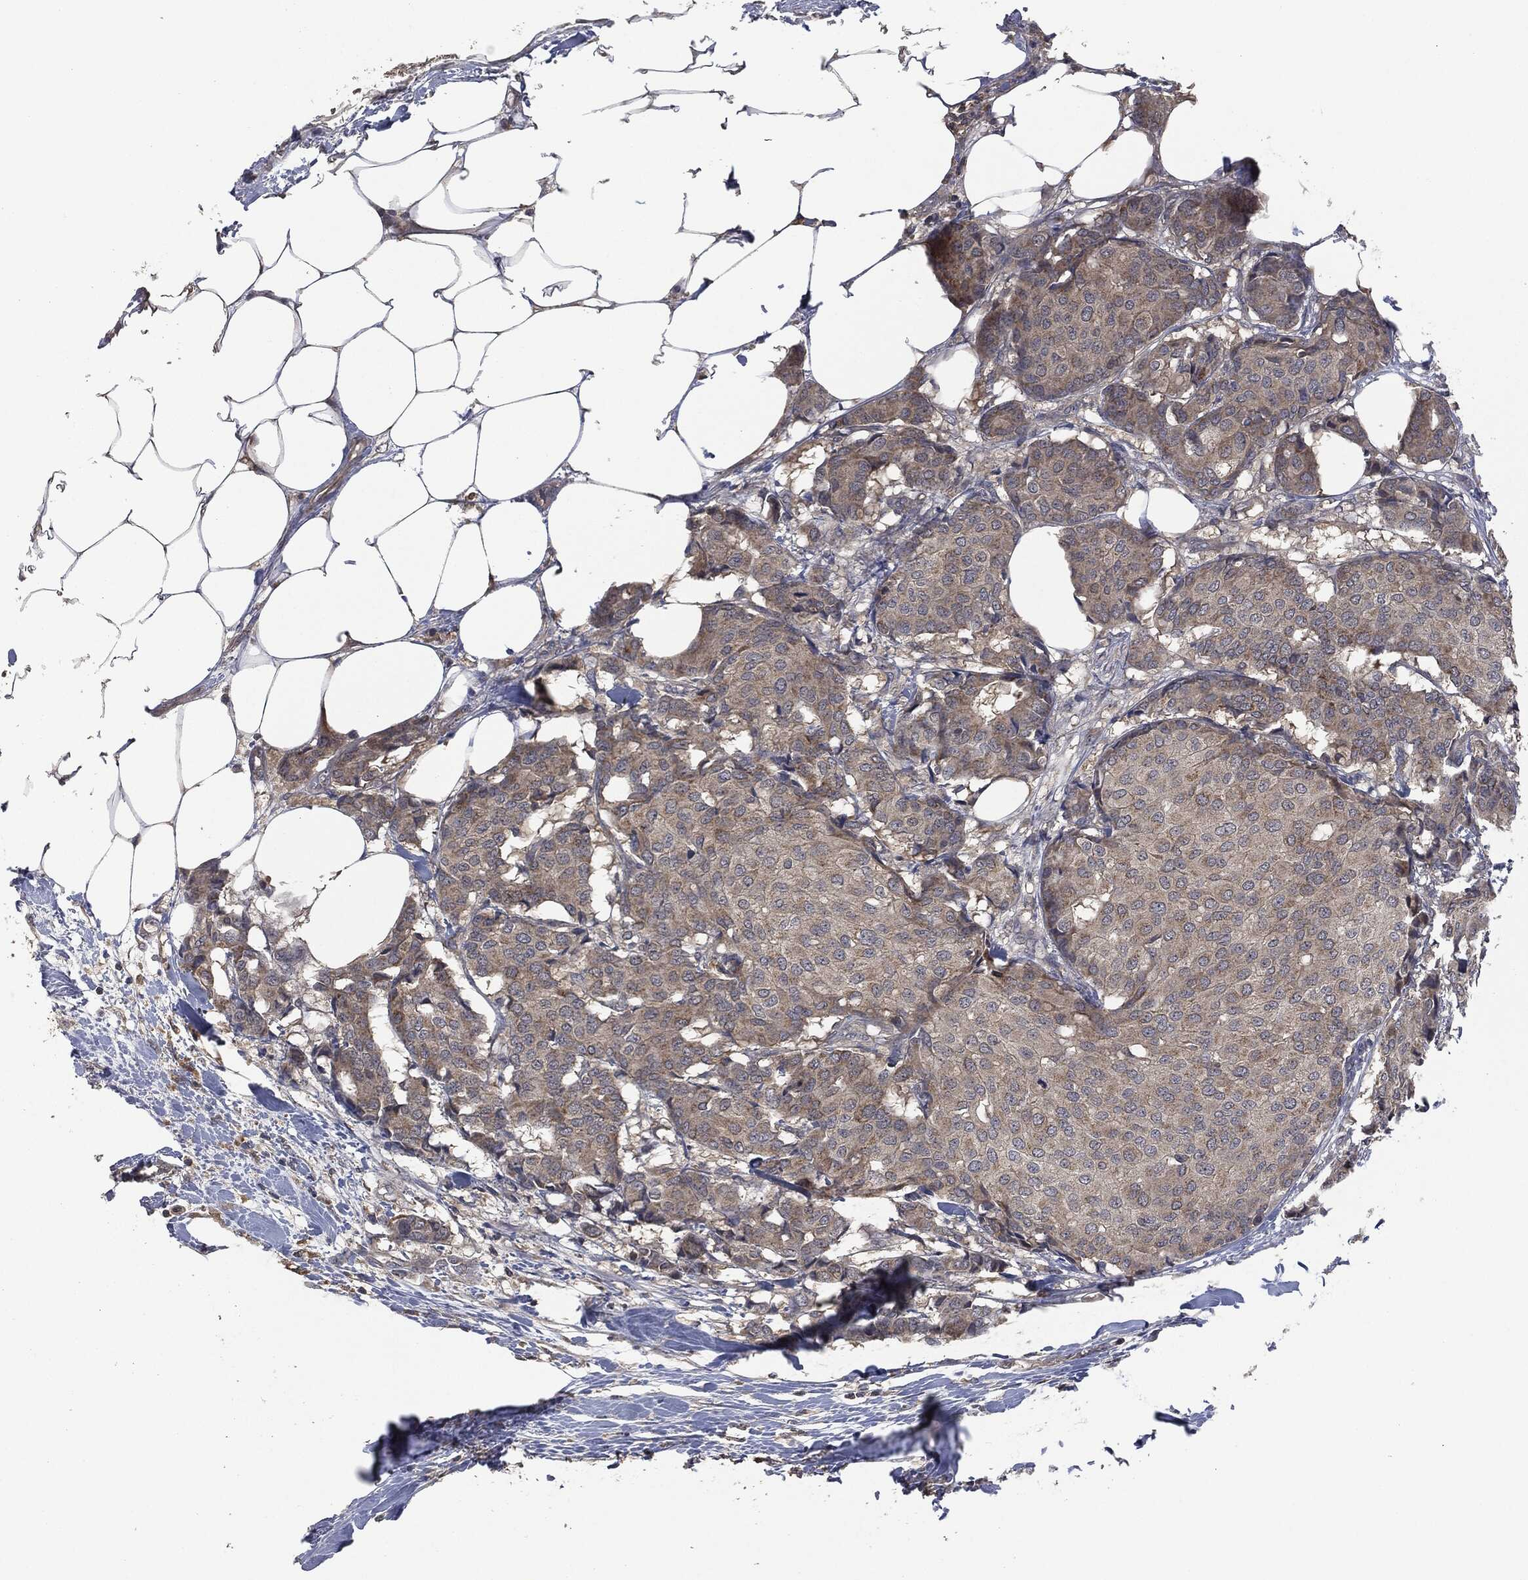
{"staining": {"intensity": "weak", "quantity": "25%-75%", "location": "cytoplasmic/membranous"}, "tissue": "breast cancer", "cell_type": "Tumor cells", "image_type": "cancer", "snomed": [{"axis": "morphology", "description": "Duct carcinoma"}, {"axis": "topography", "description": "Breast"}], "caption": "Breast intraductal carcinoma stained with a protein marker demonstrates weak staining in tumor cells.", "gene": "IL1RN", "patient": {"sex": "female", "age": 75}}